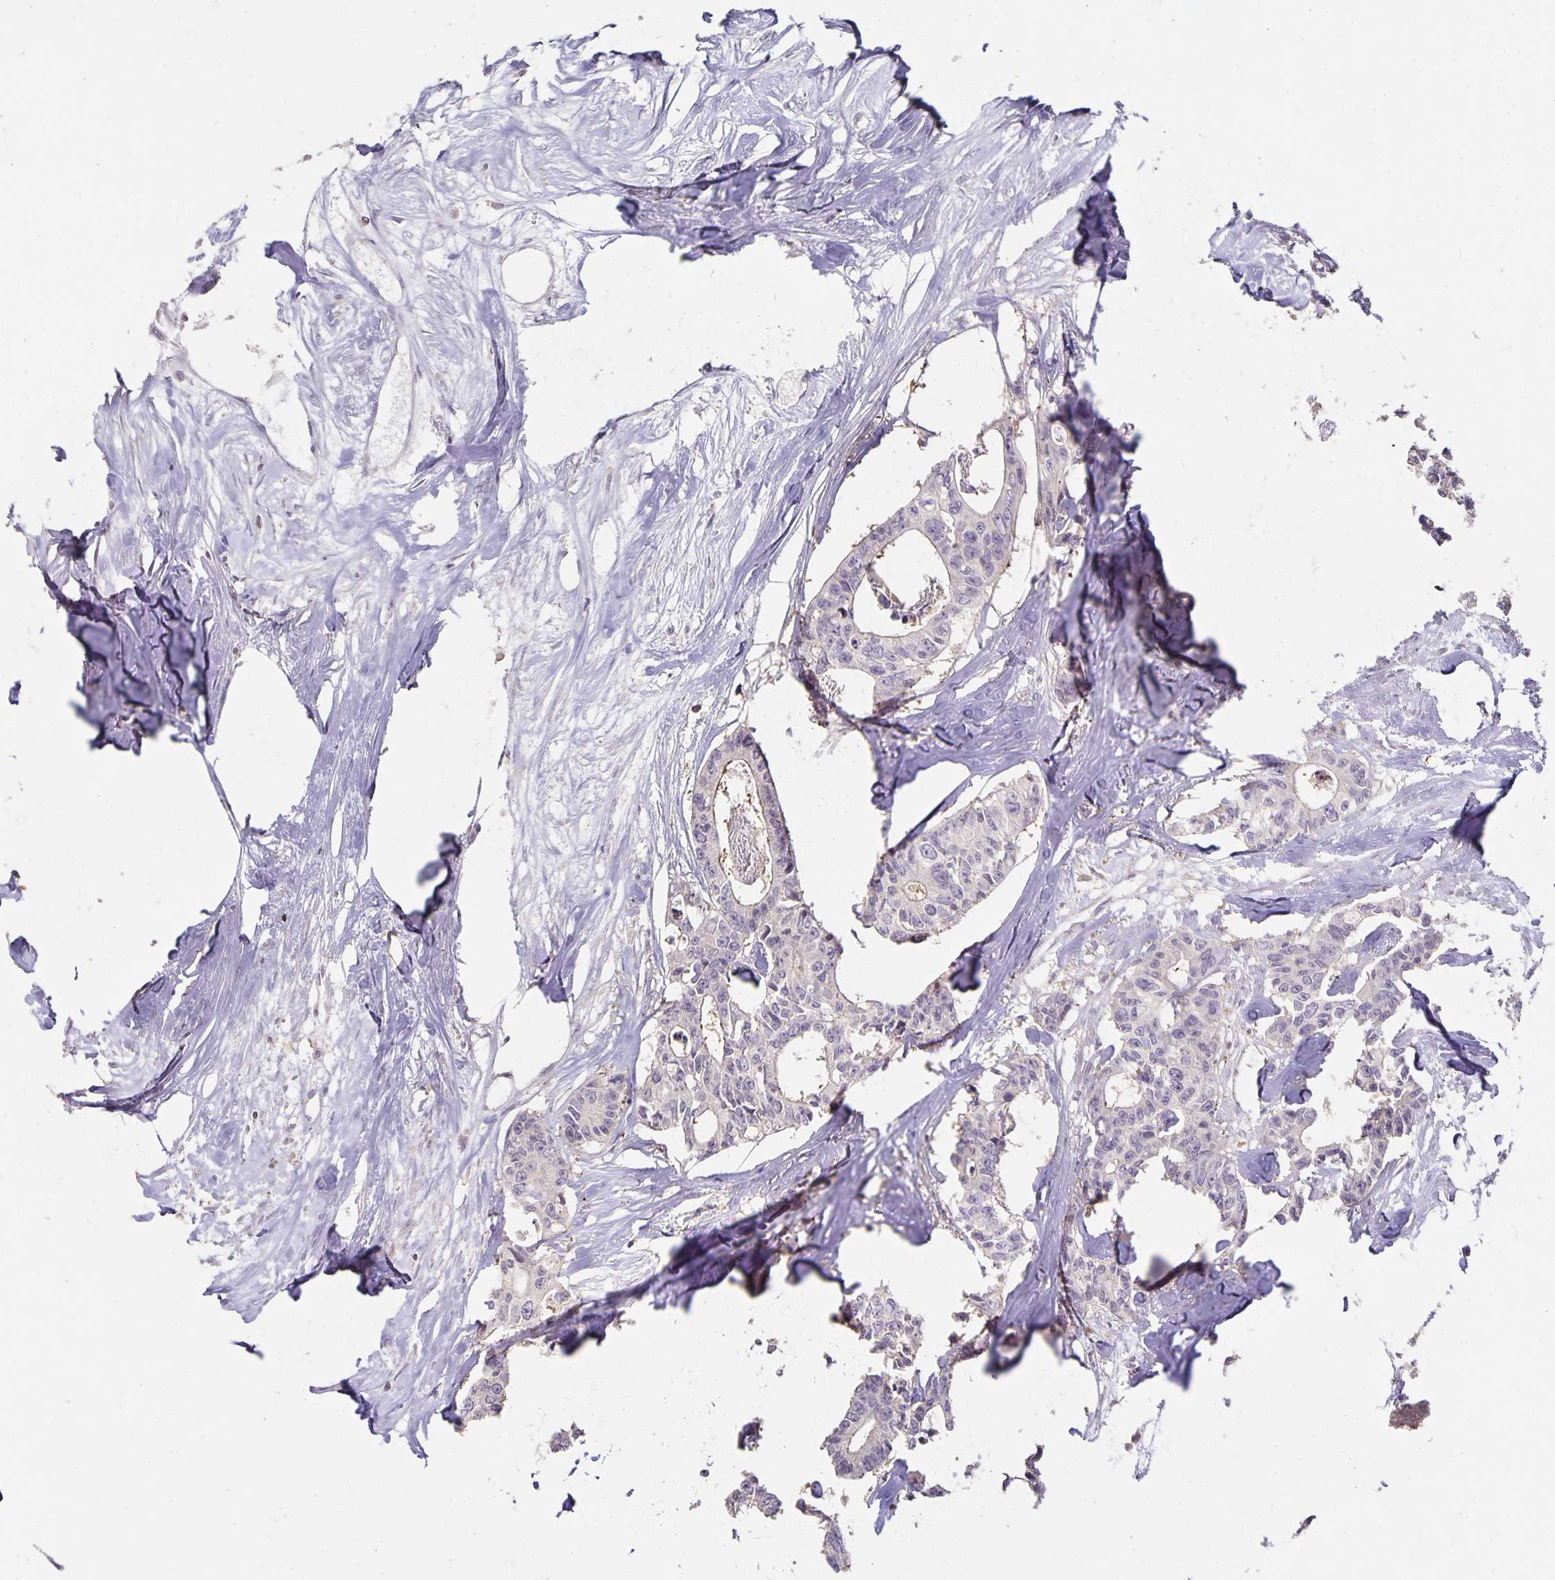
{"staining": {"intensity": "negative", "quantity": "none", "location": "none"}, "tissue": "colorectal cancer", "cell_type": "Tumor cells", "image_type": "cancer", "snomed": [{"axis": "morphology", "description": "Adenocarcinoma, NOS"}, {"axis": "topography", "description": "Rectum"}], "caption": "The immunohistochemistry photomicrograph has no significant expression in tumor cells of colorectal cancer (adenocarcinoma) tissue.", "gene": "CST6", "patient": {"sex": "male", "age": 57}}